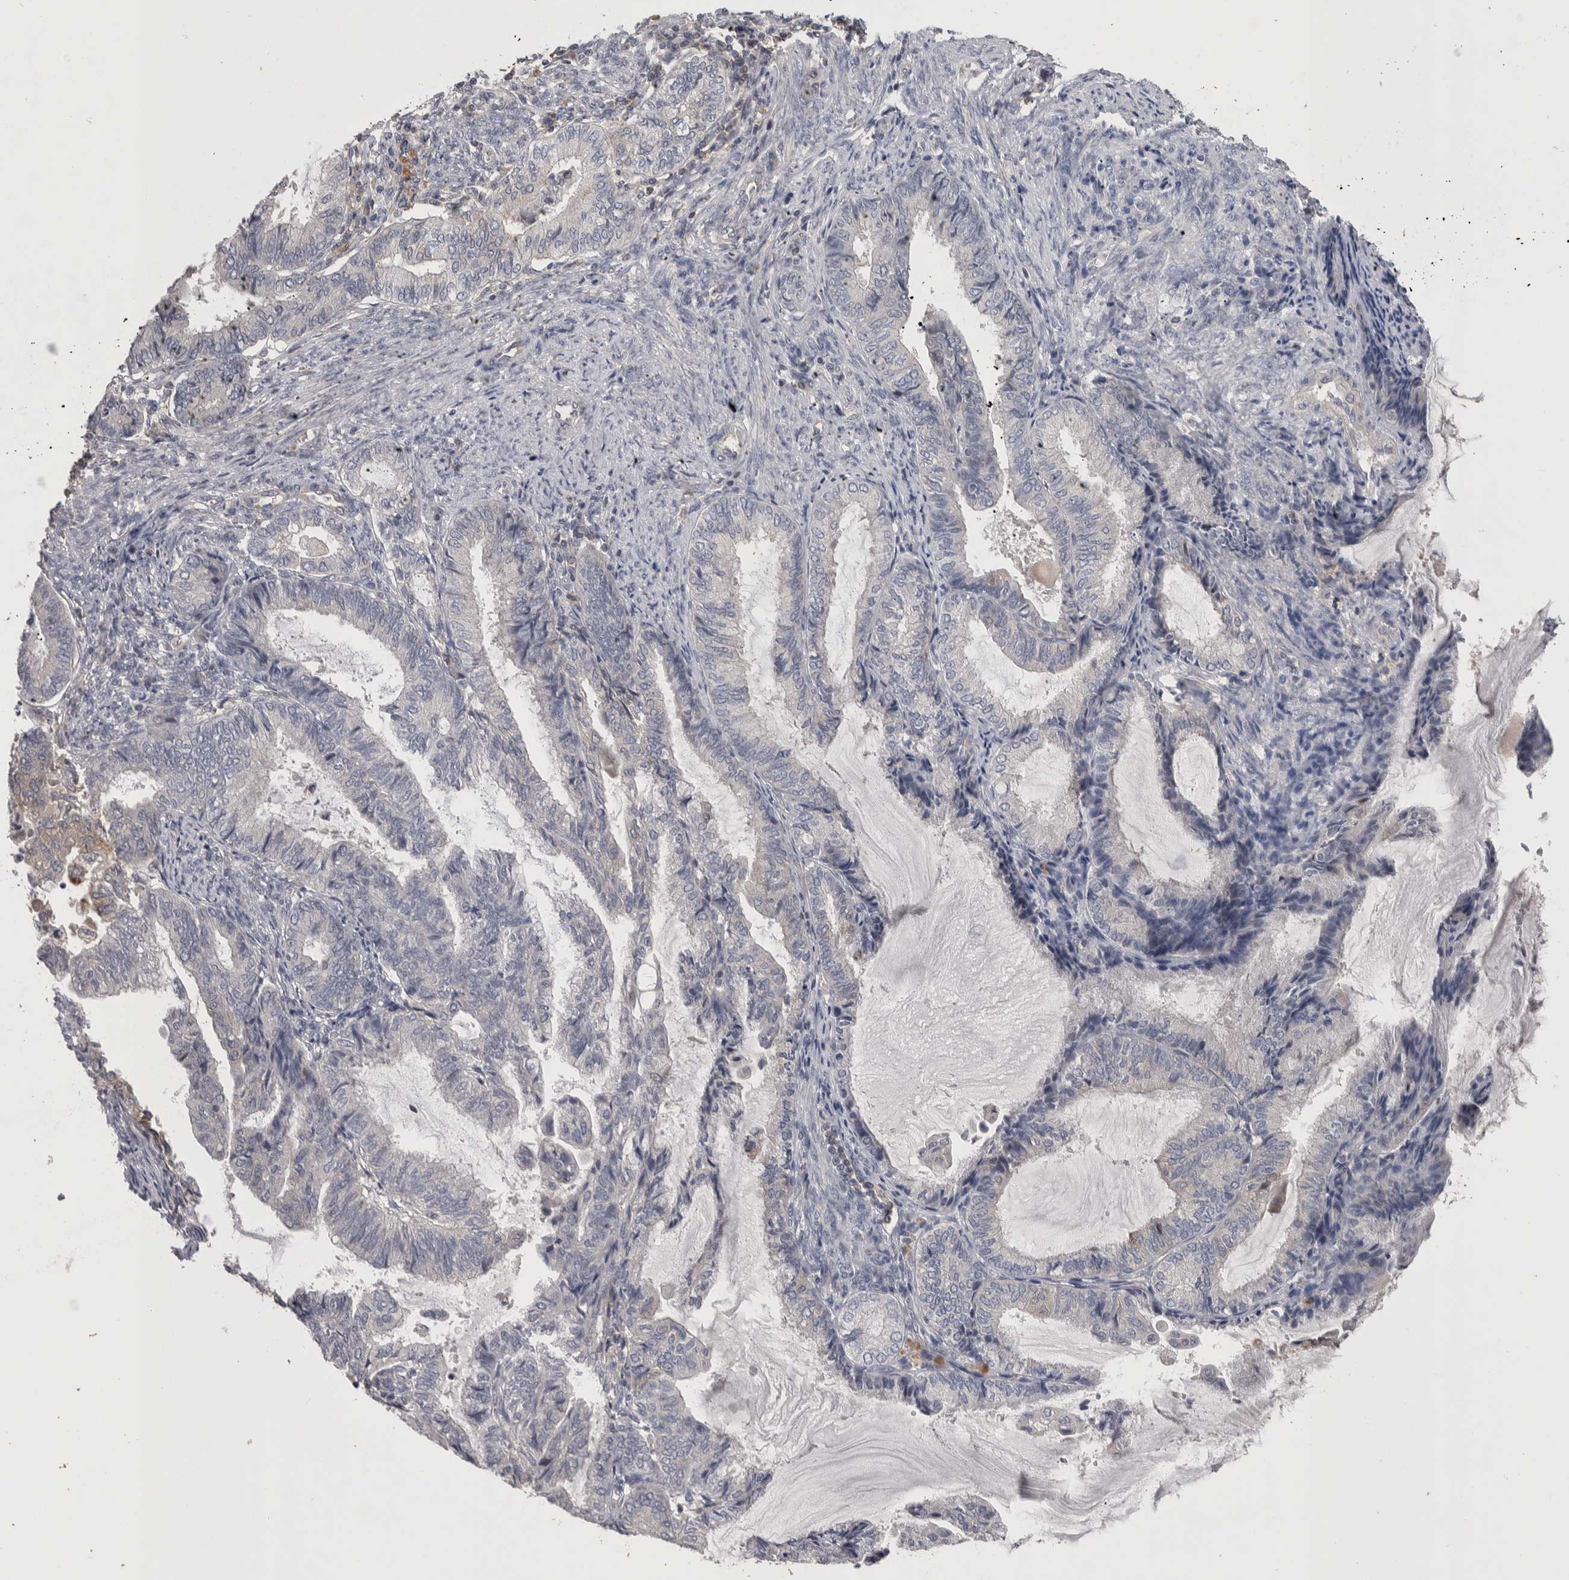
{"staining": {"intensity": "negative", "quantity": "none", "location": "none"}, "tissue": "endometrial cancer", "cell_type": "Tumor cells", "image_type": "cancer", "snomed": [{"axis": "morphology", "description": "Adenocarcinoma, NOS"}, {"axis": "topography", "description": "Endometrium"}], "caption": "An IHC image of adenocarcinoma (endometrial) is shown. There is no staining in tumor cells of adenocarcinoma (endometrial).", "gene": "NFKB2", "patient": {"sex": "female", "age": 86}}